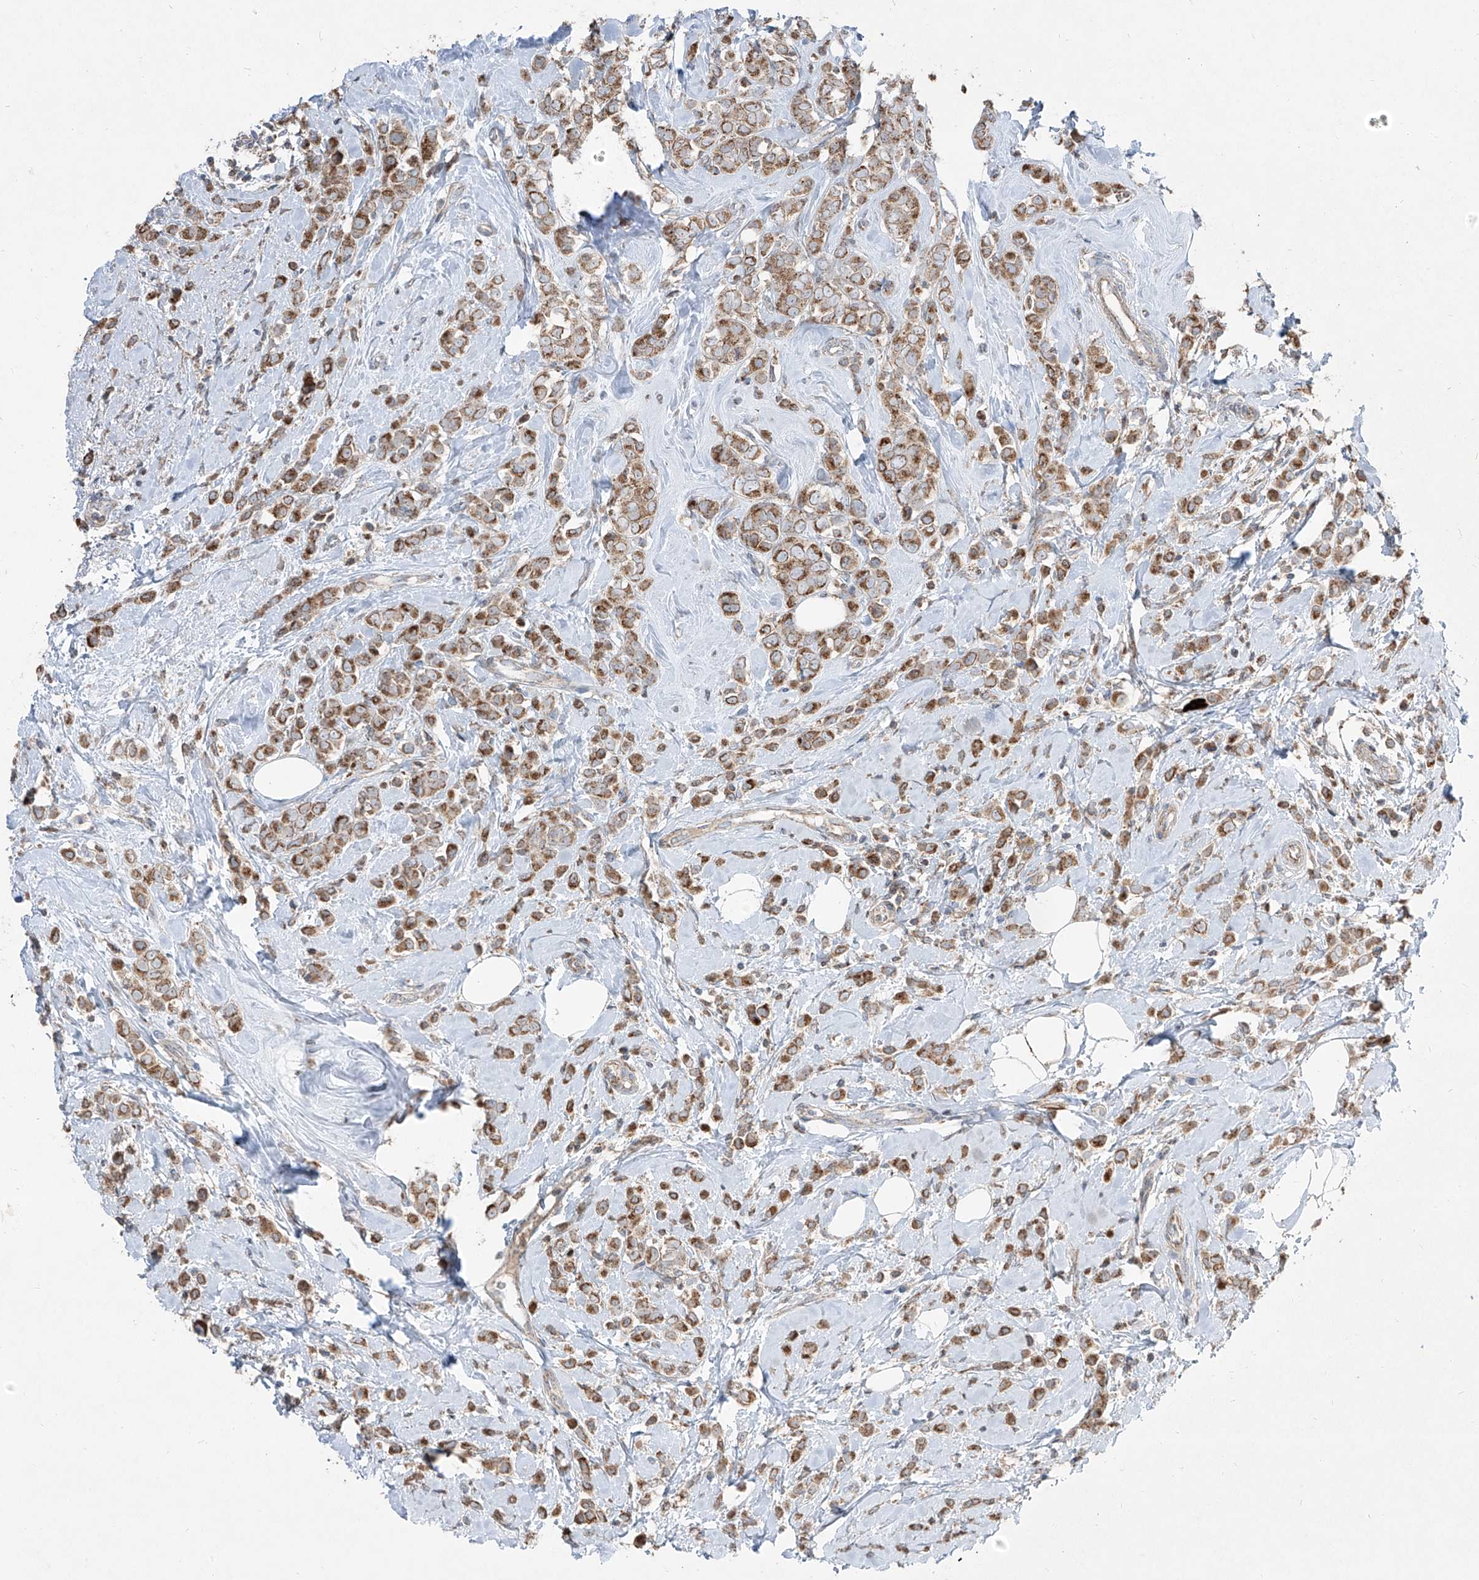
{"staining": {"intensity": "moderate", "quantity": ">75%", "location": "cytoplasmic/membranous"}, "tissue": "breast cancer", "cell_type": "Tumor cells", "image_type": "cancer", "snomed": [{"axis": "morphology", "description": "Lobular carcinoma"}, {"axis": "topography", "description": "Breast"}], "caption": "This photomicrograph shows breast lobular carcinoma stained with IHC to label a protein in brown. The cytoplasmic/membranous of tumor cells show moderate positivity for the protein. Nuclei are counter-stained blue.", "gene": "ABCD3", "patient": {"sex": "female", "age": 47}}